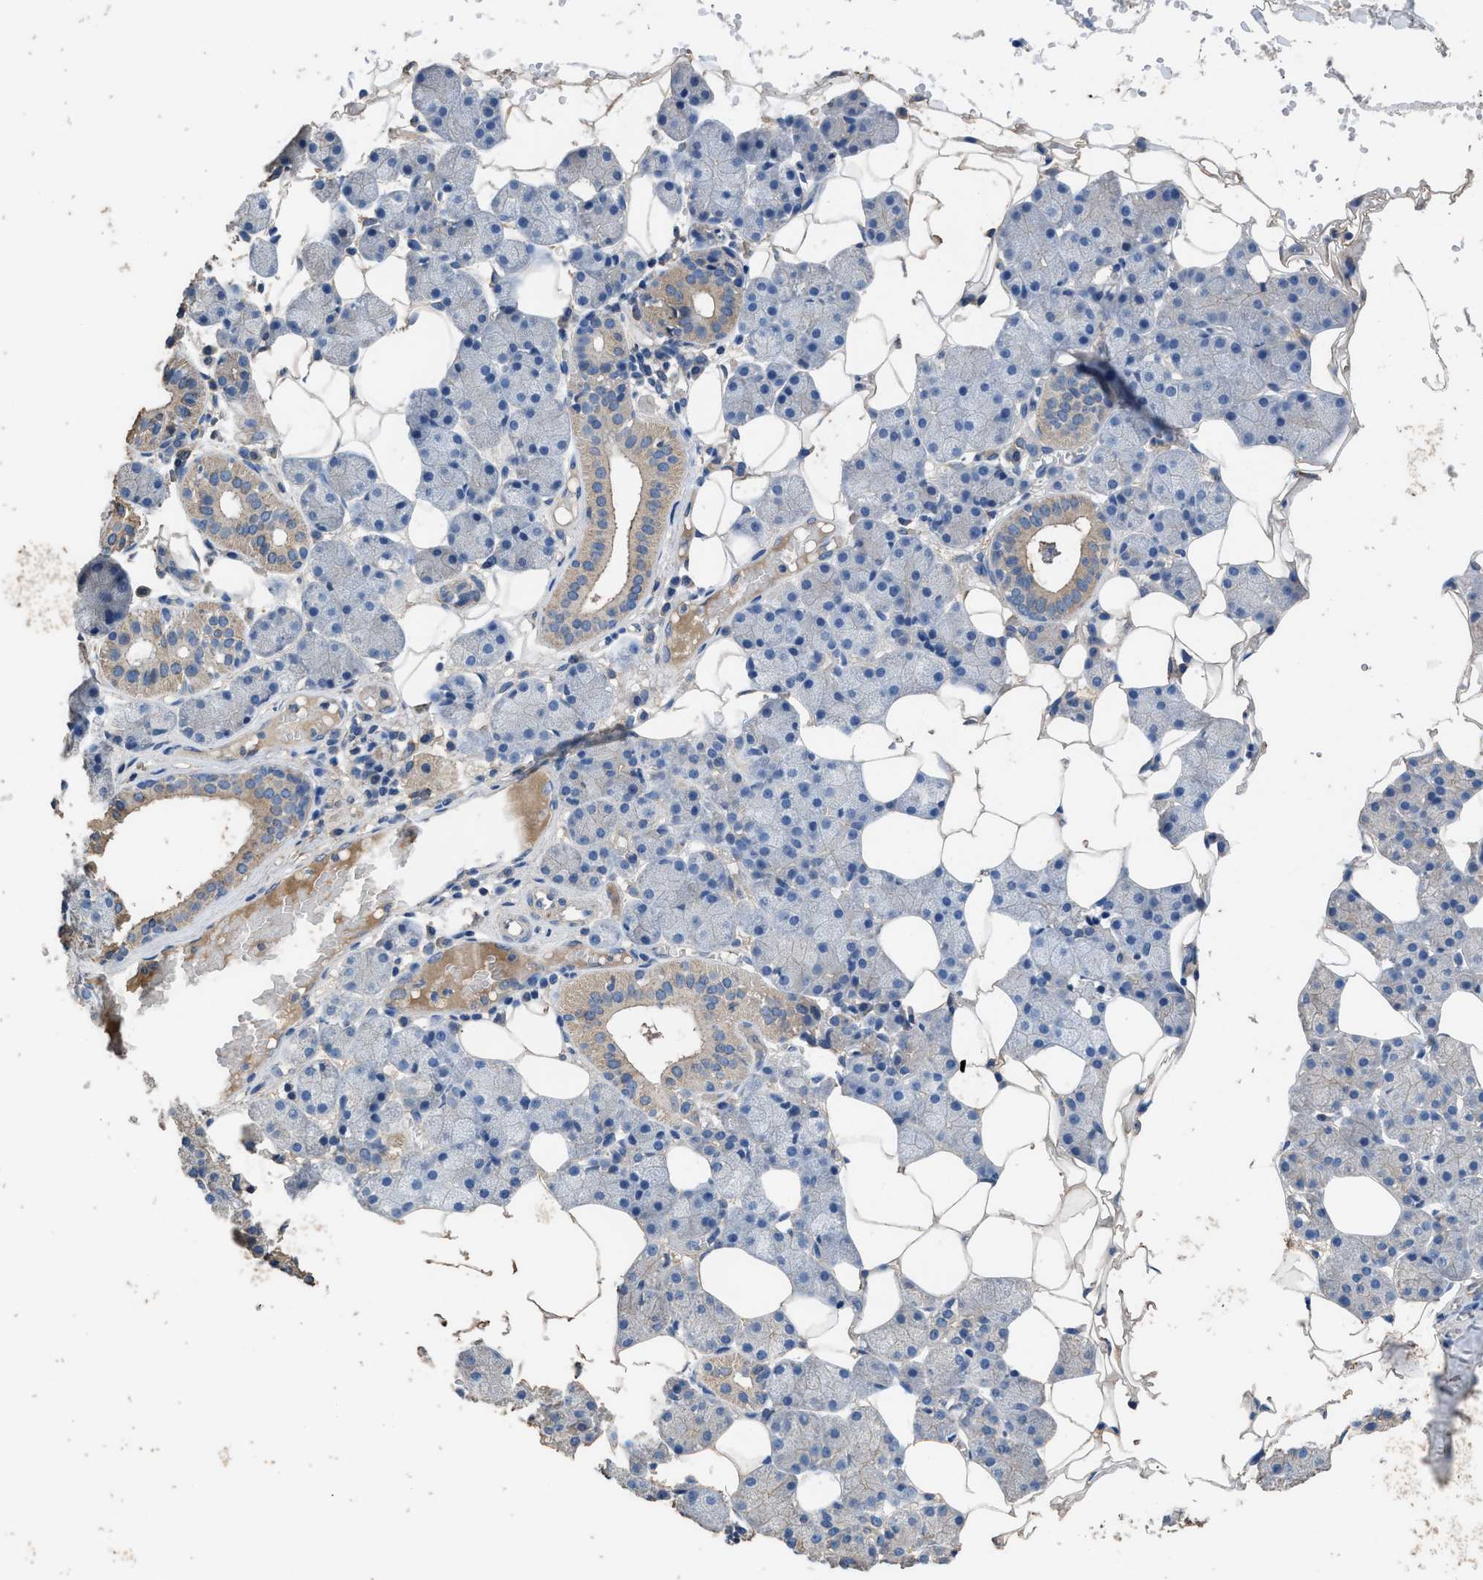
{"staining": {"intensity": "moderate", "quantity": "<25%", "location": "cytoplasmic/membranous"}, "tissue": "salivary gland", "cell_type": "Glandular cells", "image_type": "normal", "snomed": [{"axis": "morphology", "description": "Normal tissue, NOS"}, {"axis": "topography", "description": "Salivary gland"}], "caption": "The histopathology image reveals staining of normal salivary gland, revealing moderate cytoplasmic/membranous protein positivity (brown color) within glandular cells. The protein is stained brown, and the nuclei are stained in blue (DAB (3,3'-diaminobenzidine) IHC with brightfield microscopy, high magnification).", "gene": "ITSN1", "patient": {"sex": "female", "age": 33}}